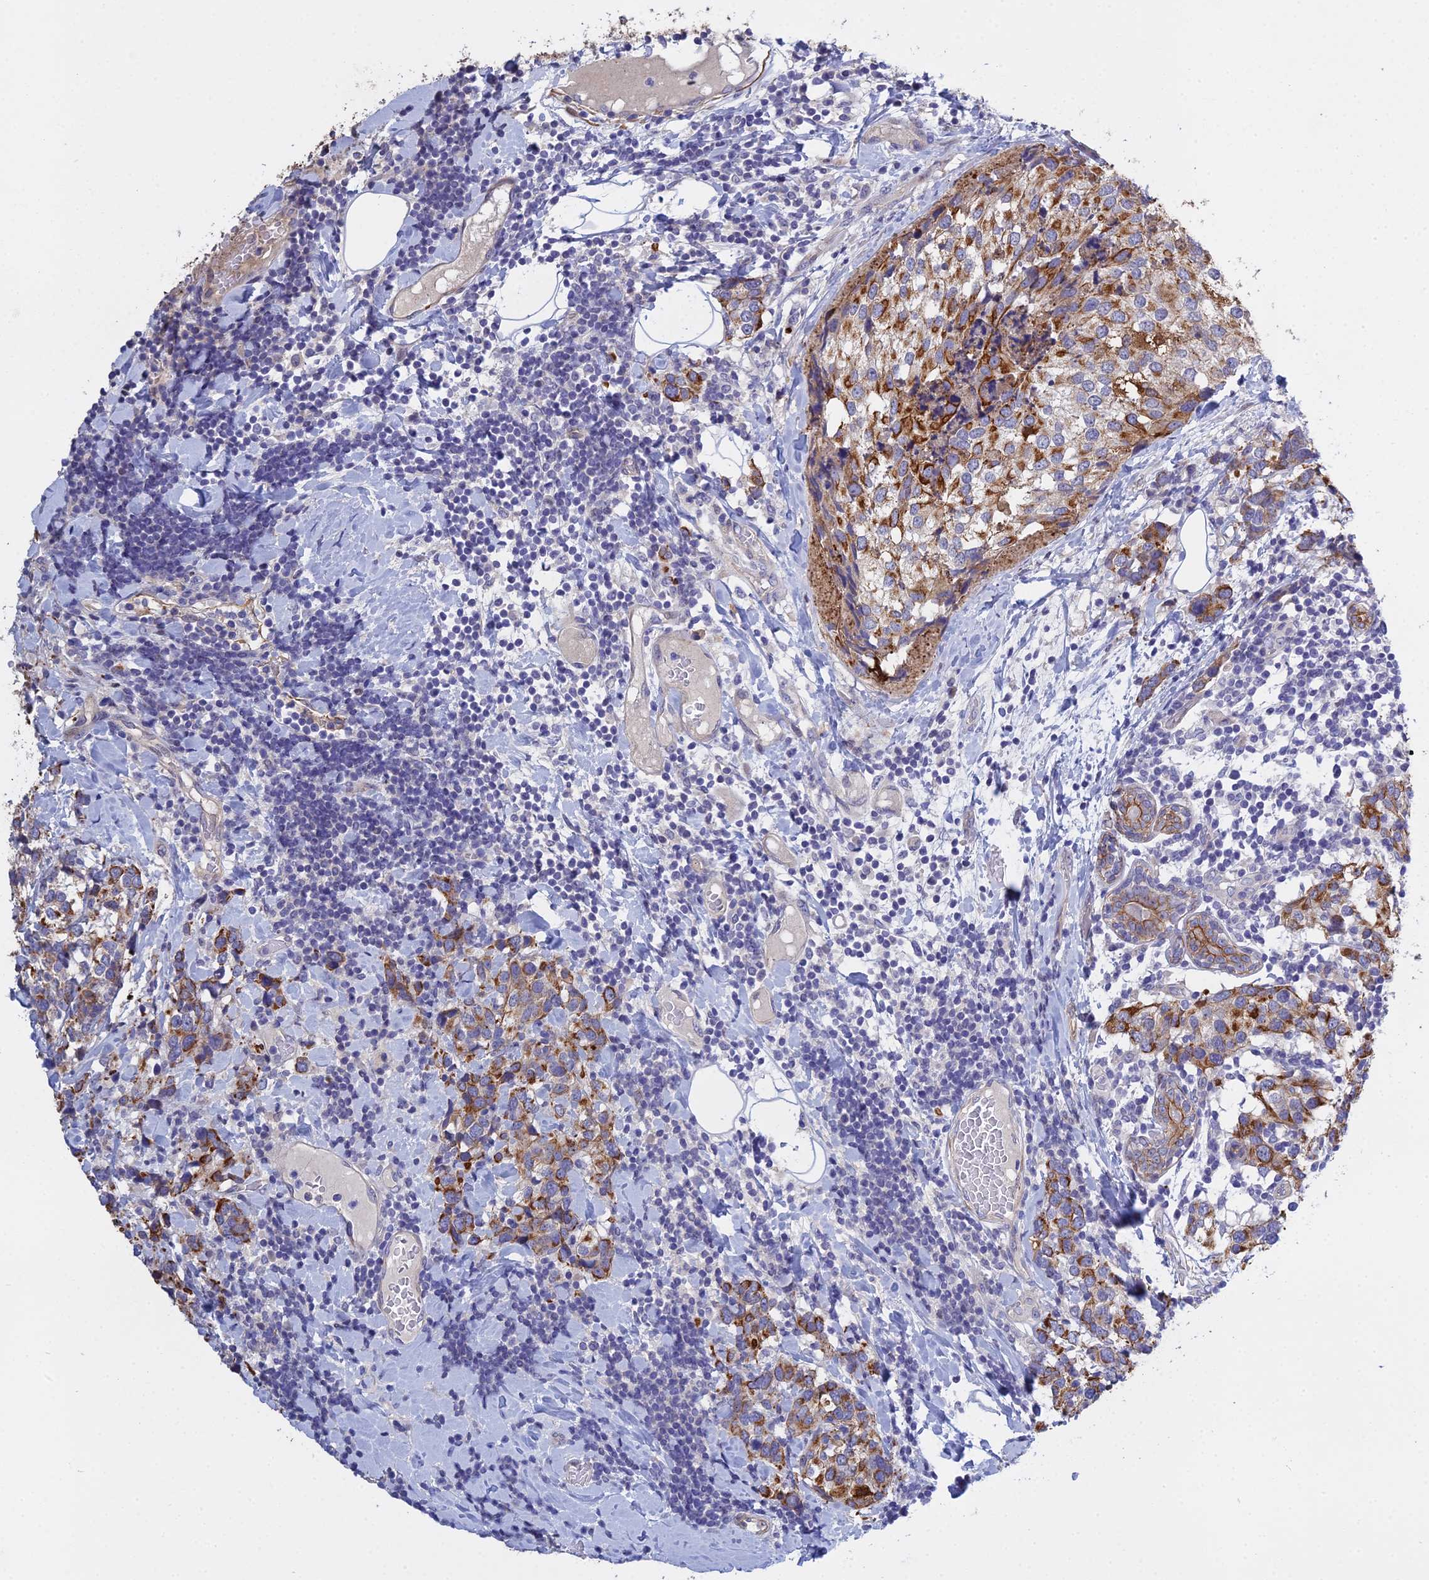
{"staining": {"intensity": "moderate", "quantity": ">75%", "location": "cytoplasmic/membranous"}, "tissue": "breast cancer", "cell_type": "Tumor cells", "image_type": "cancer", "snomed": [{"axis": "morphology", "description": "Lobular carcinoma"}, {"axis": "topography", "description": "Breast"}], "caption": "A photomicrograph of breast cancer stained for a protein displays moderate cytoplasmic/membranous brown staining in tumor cells.", "gene": "LZTS2", "patient": {"sex": "female", "age": 59}}